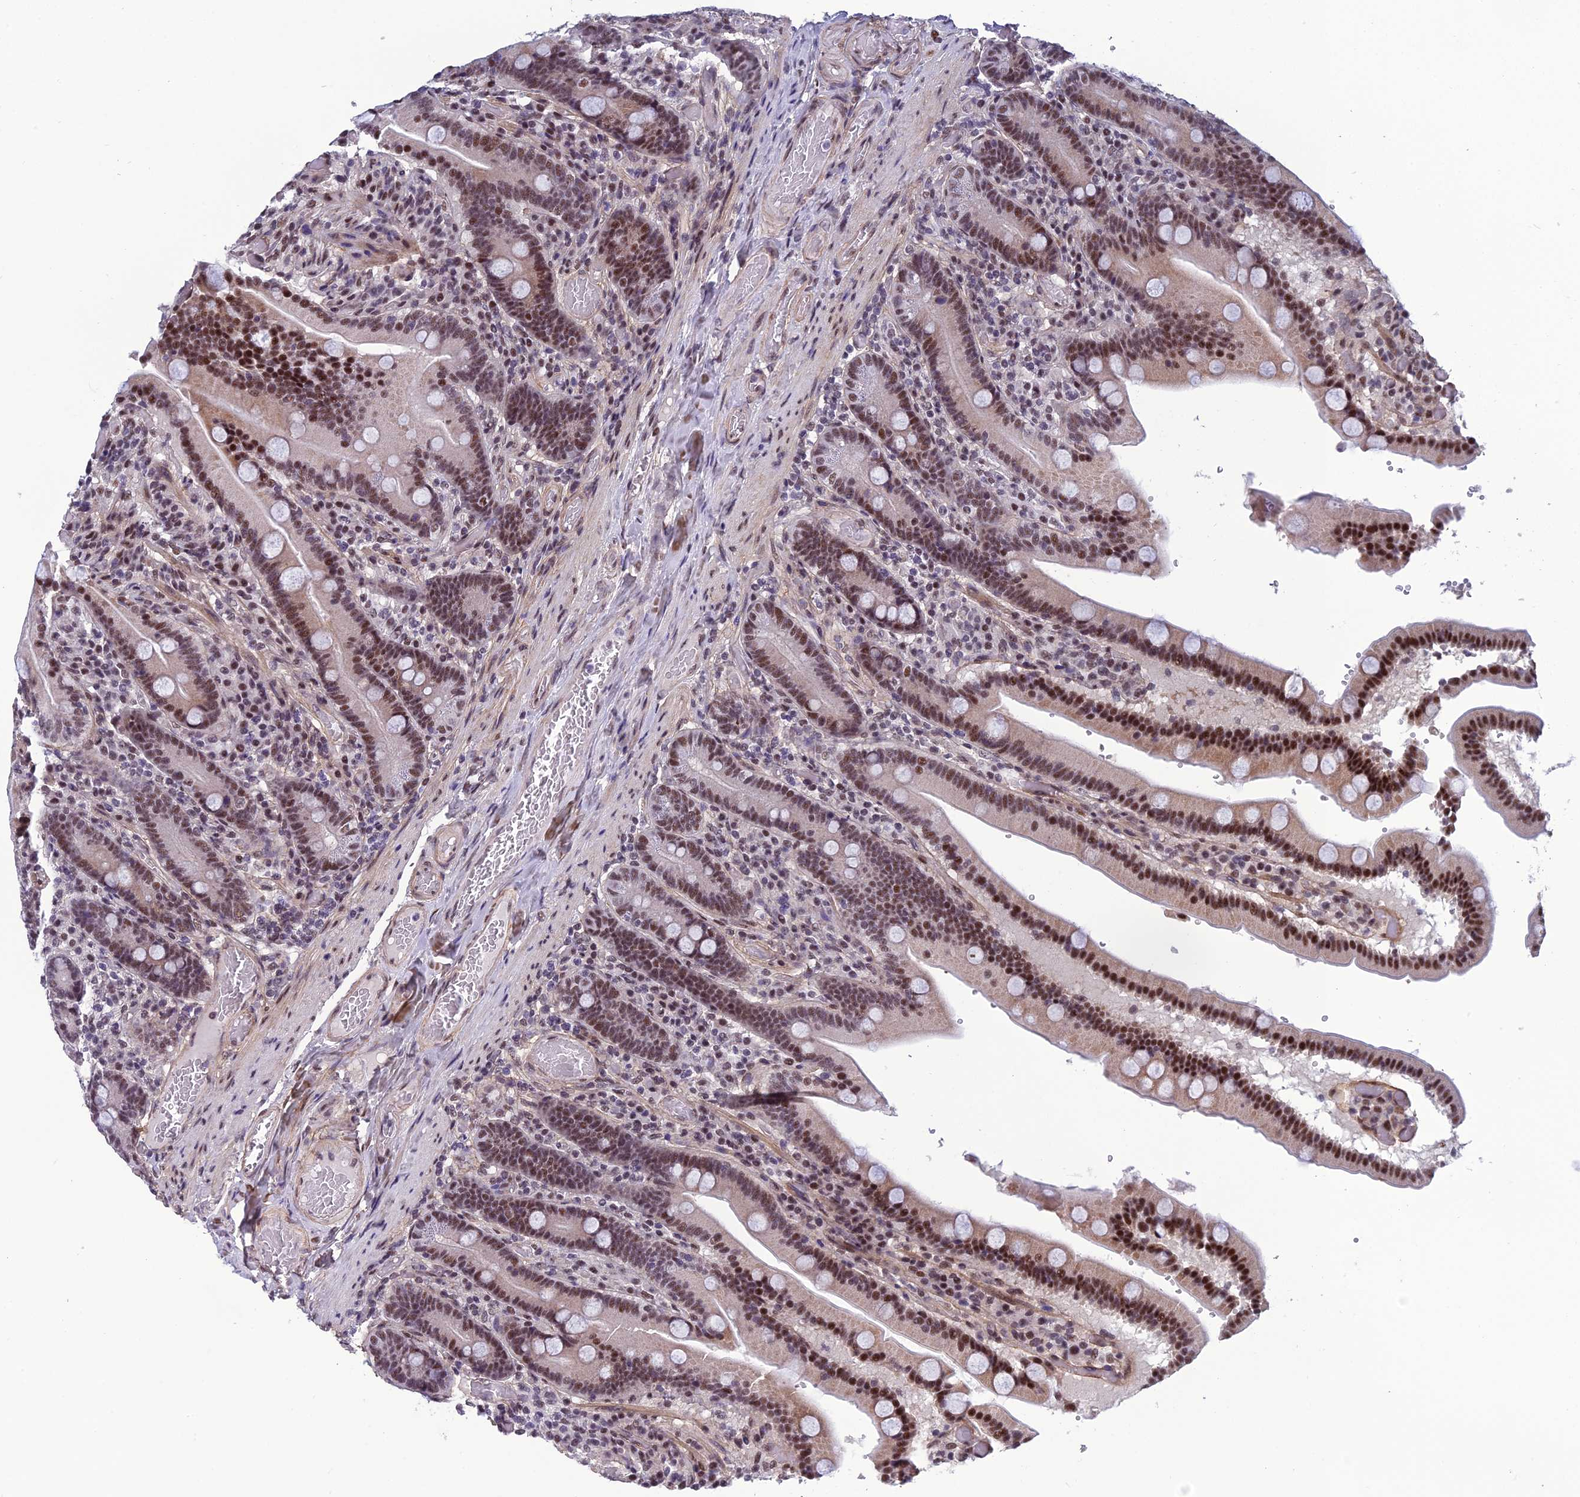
{"staining": {"intensity": "strong", "quantity": ">75%", "location": "nuclear"}, "tissue": "duodenum", "cell_type": "Glandular cells", "image_type": "normal", "snomed": [{"axis": "morphology", "description": "Normal tissue, NOS"}, {"axis": "topography", "description": "Duodenum"}], "caption": "Immunohistochemistry (IHC) of benign duodenum reveals high levels of strong nuclear expression in about >75% of glandular cells. The staining is performed using DAB brown chromogen to label protein expression. The nuclei are counter-stained blue using hematoxylin.", "gene": "RSRC1", "patient": {"sex": "female", "age": 62}}